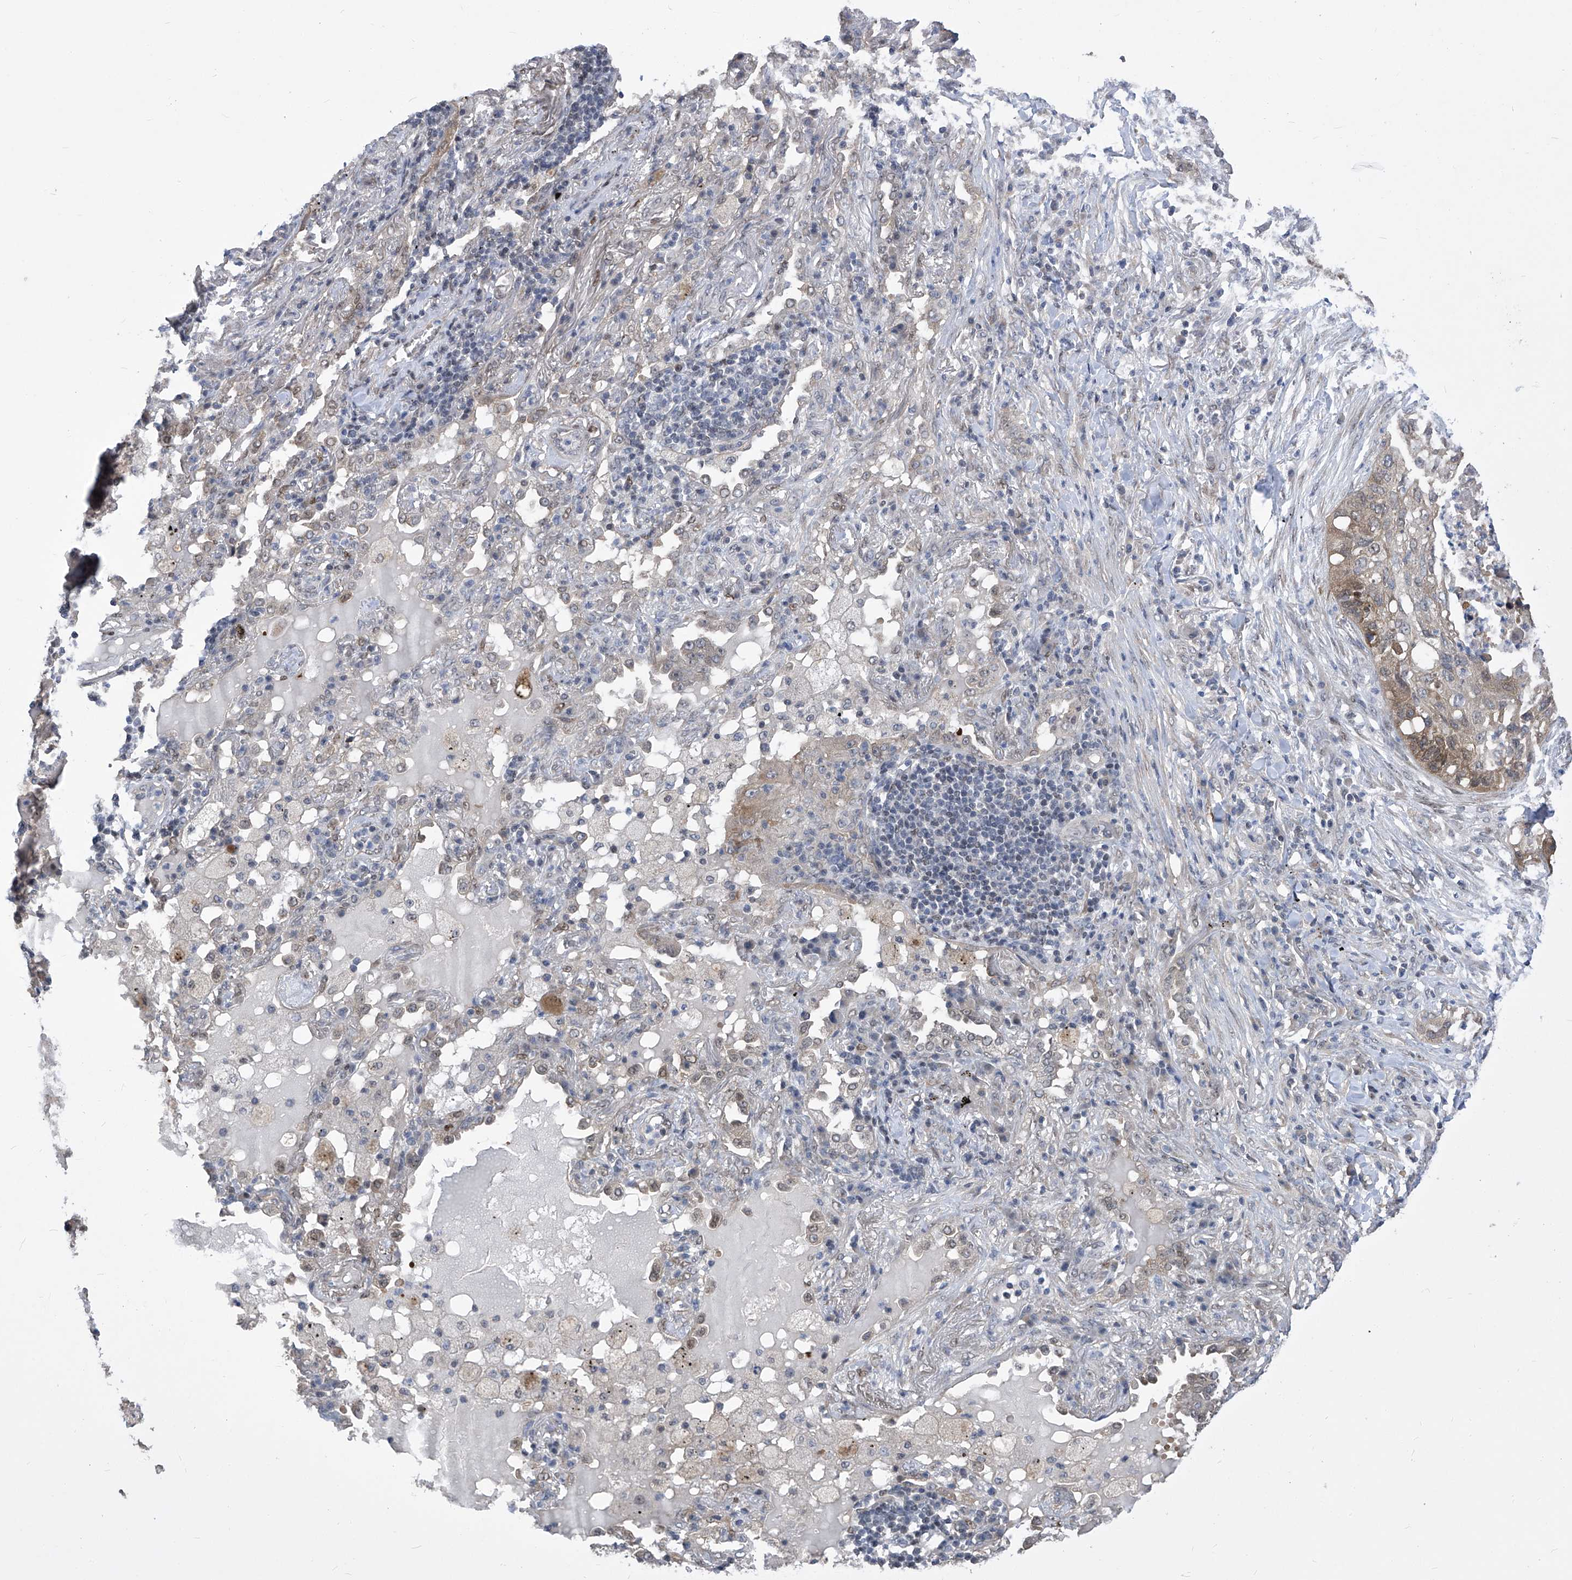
{"staining": {"intensity": "moderate", "quantity": "<25%", "location": "cytoplasmic/membranous"}, "tissue": "lung cancer", "cell_type": "Tumor cells", "image_type": "cancer", "snomed": [{"axis": "morphology", "description": "Squamous cell carcinoma, NOS"}, {"axis": "topography", "description": "Lung"}], "caption": "IHC photomicrograph of neoplastic tissue: squamous cell carcinoma (lung) stained using IHC displays low levels of moderate protein expression localized specifically in the cytoplasmic/membranous of tumor cells, appearing as a cytoplasmic/membranous brown color.", "gene": "CETN2", "patient": {"sex": "female", "age": 63}}